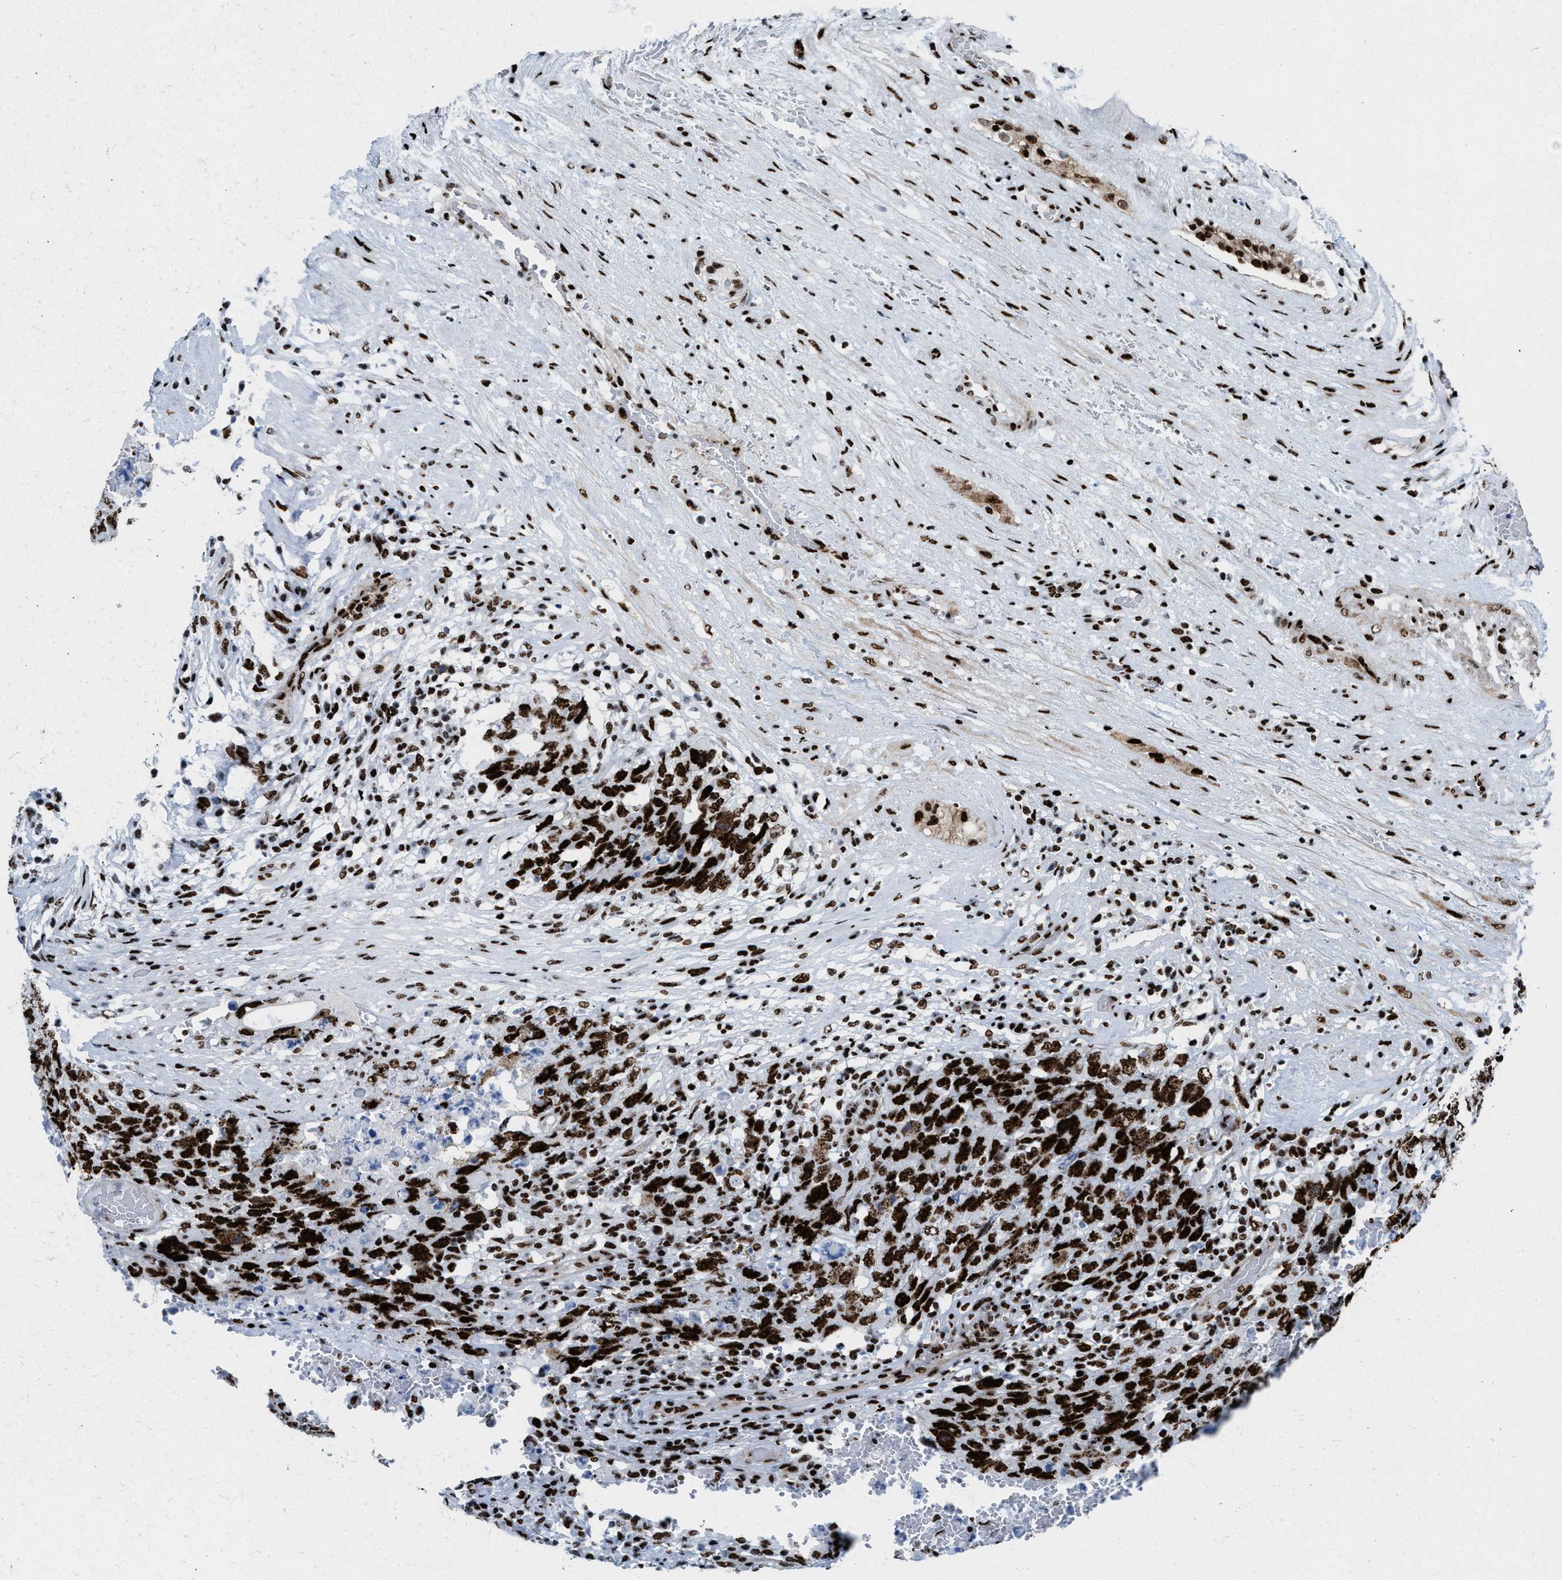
{"staining": {"intensity": "strong", "quantity": ">75%", "location": "nuclear"}, "tissue": "testis cancer", "cell_type": "Tumor cells", "image_type": "cancer", "snomed": [{"axis": "morphology", "description": "Carcinoma, Embryonal, NOS"}, {"axis": "topography", "description": "Testis"}], "caption": "This is an image of IHC staining of testis cancer, which shows strong expression in the nuclear of tumor cells.", "gene": "NONO", "patient": {"sex": "male", "age": 26}}